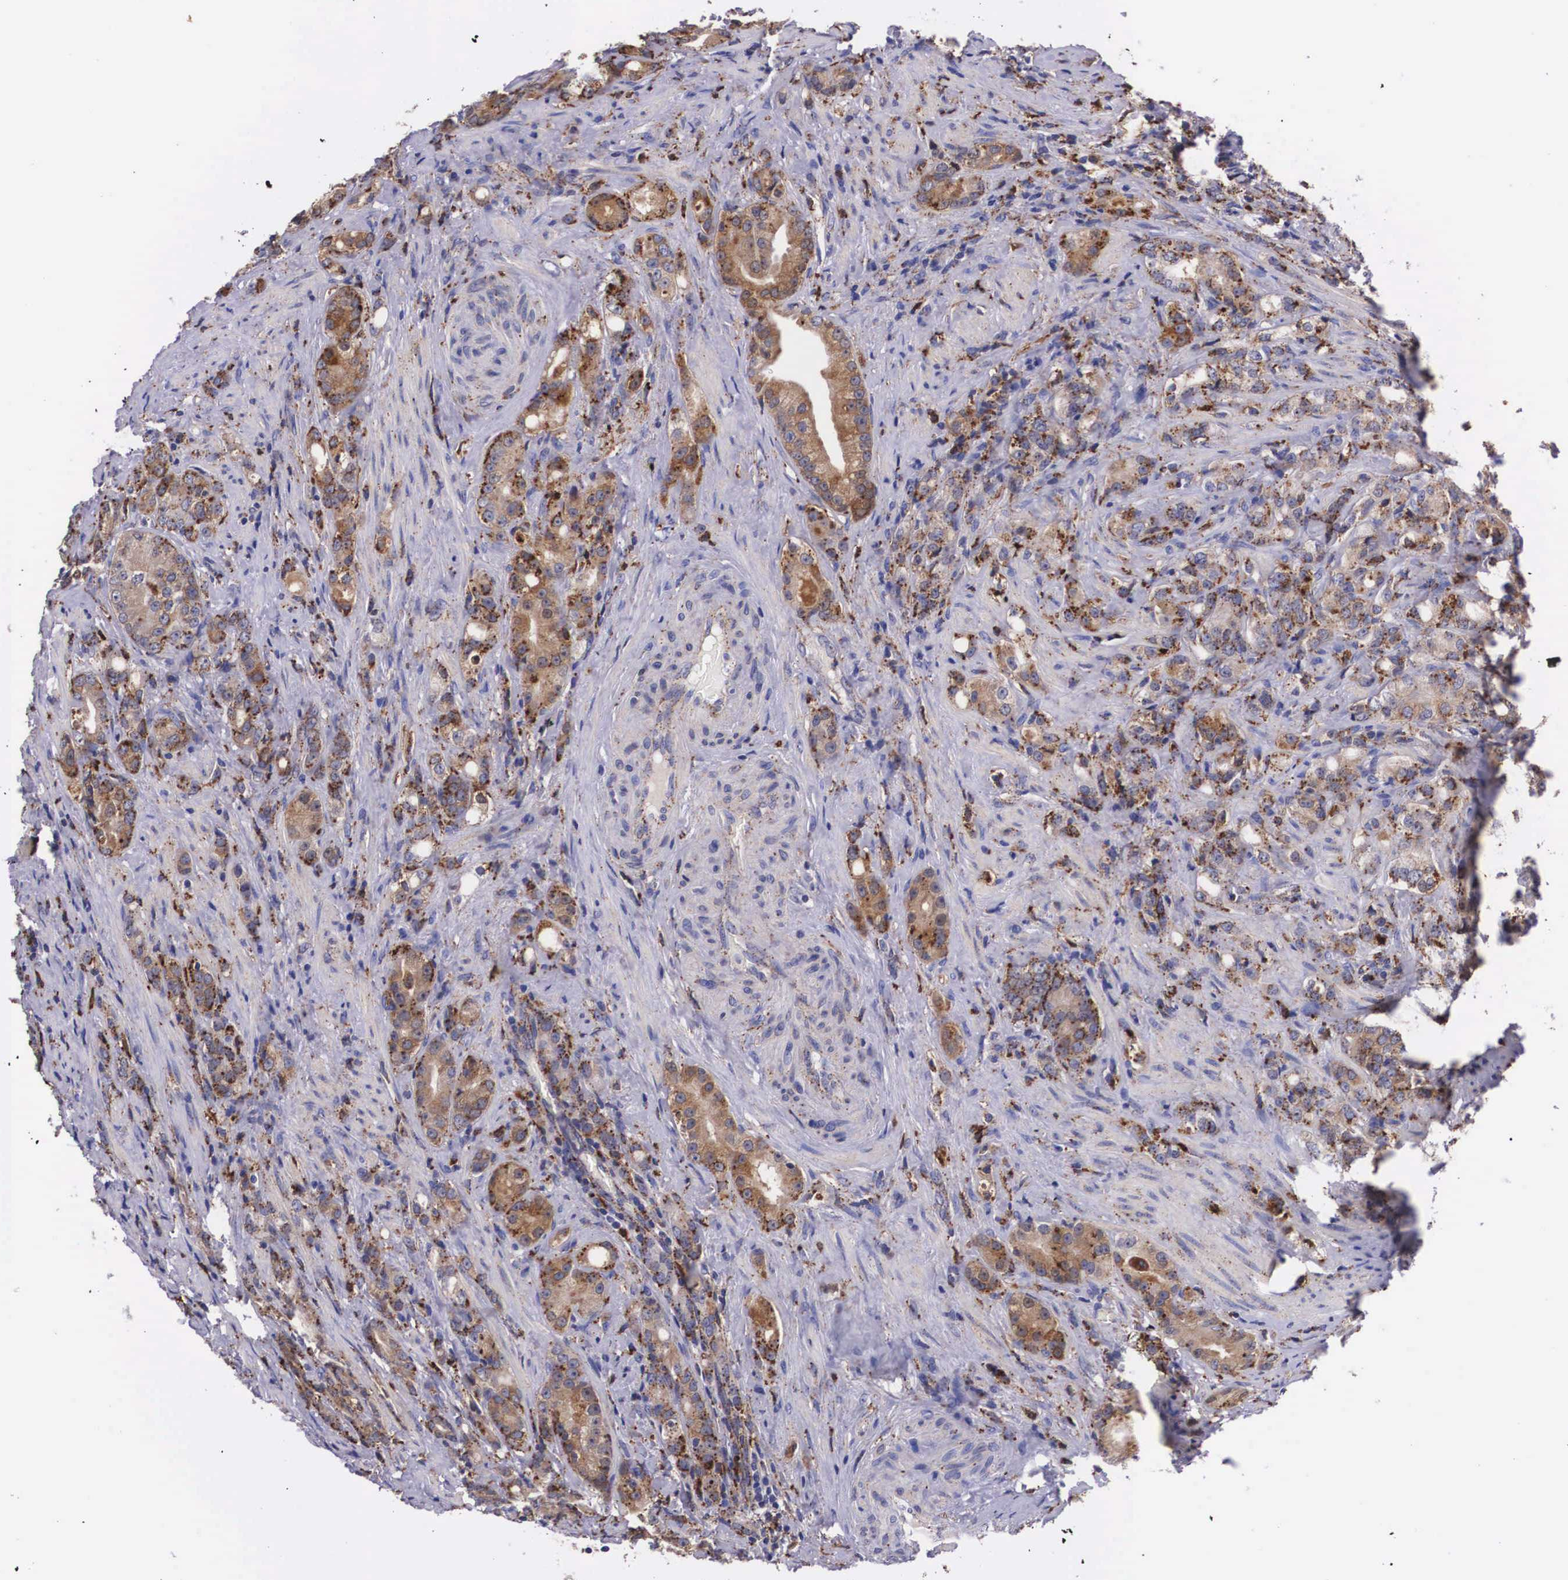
{"staining": {"intensity": "strong", "quantity": ">75%", "location": "cytoplasmic/membranous"}, "tissue": "prostate cancer", "cell_type": "Tumor cells", "image_type": "cancer", "snomed": [{"axis": "morphology", "description": "Adenocarcinoma, Medium grade"}, {"axis": "topography", "description": "Prostate"}], "caption": "IHC of human prostate adenocarcinoma (medium-grade) reveals high levels of strong cytoplasmic/membranous positivity in about >75% of tumor cells. (Brightfield microscopy of DAB IHC at high magnification).", "gene": "NAGA", "patient": {"sex": "male", "age": 59}}